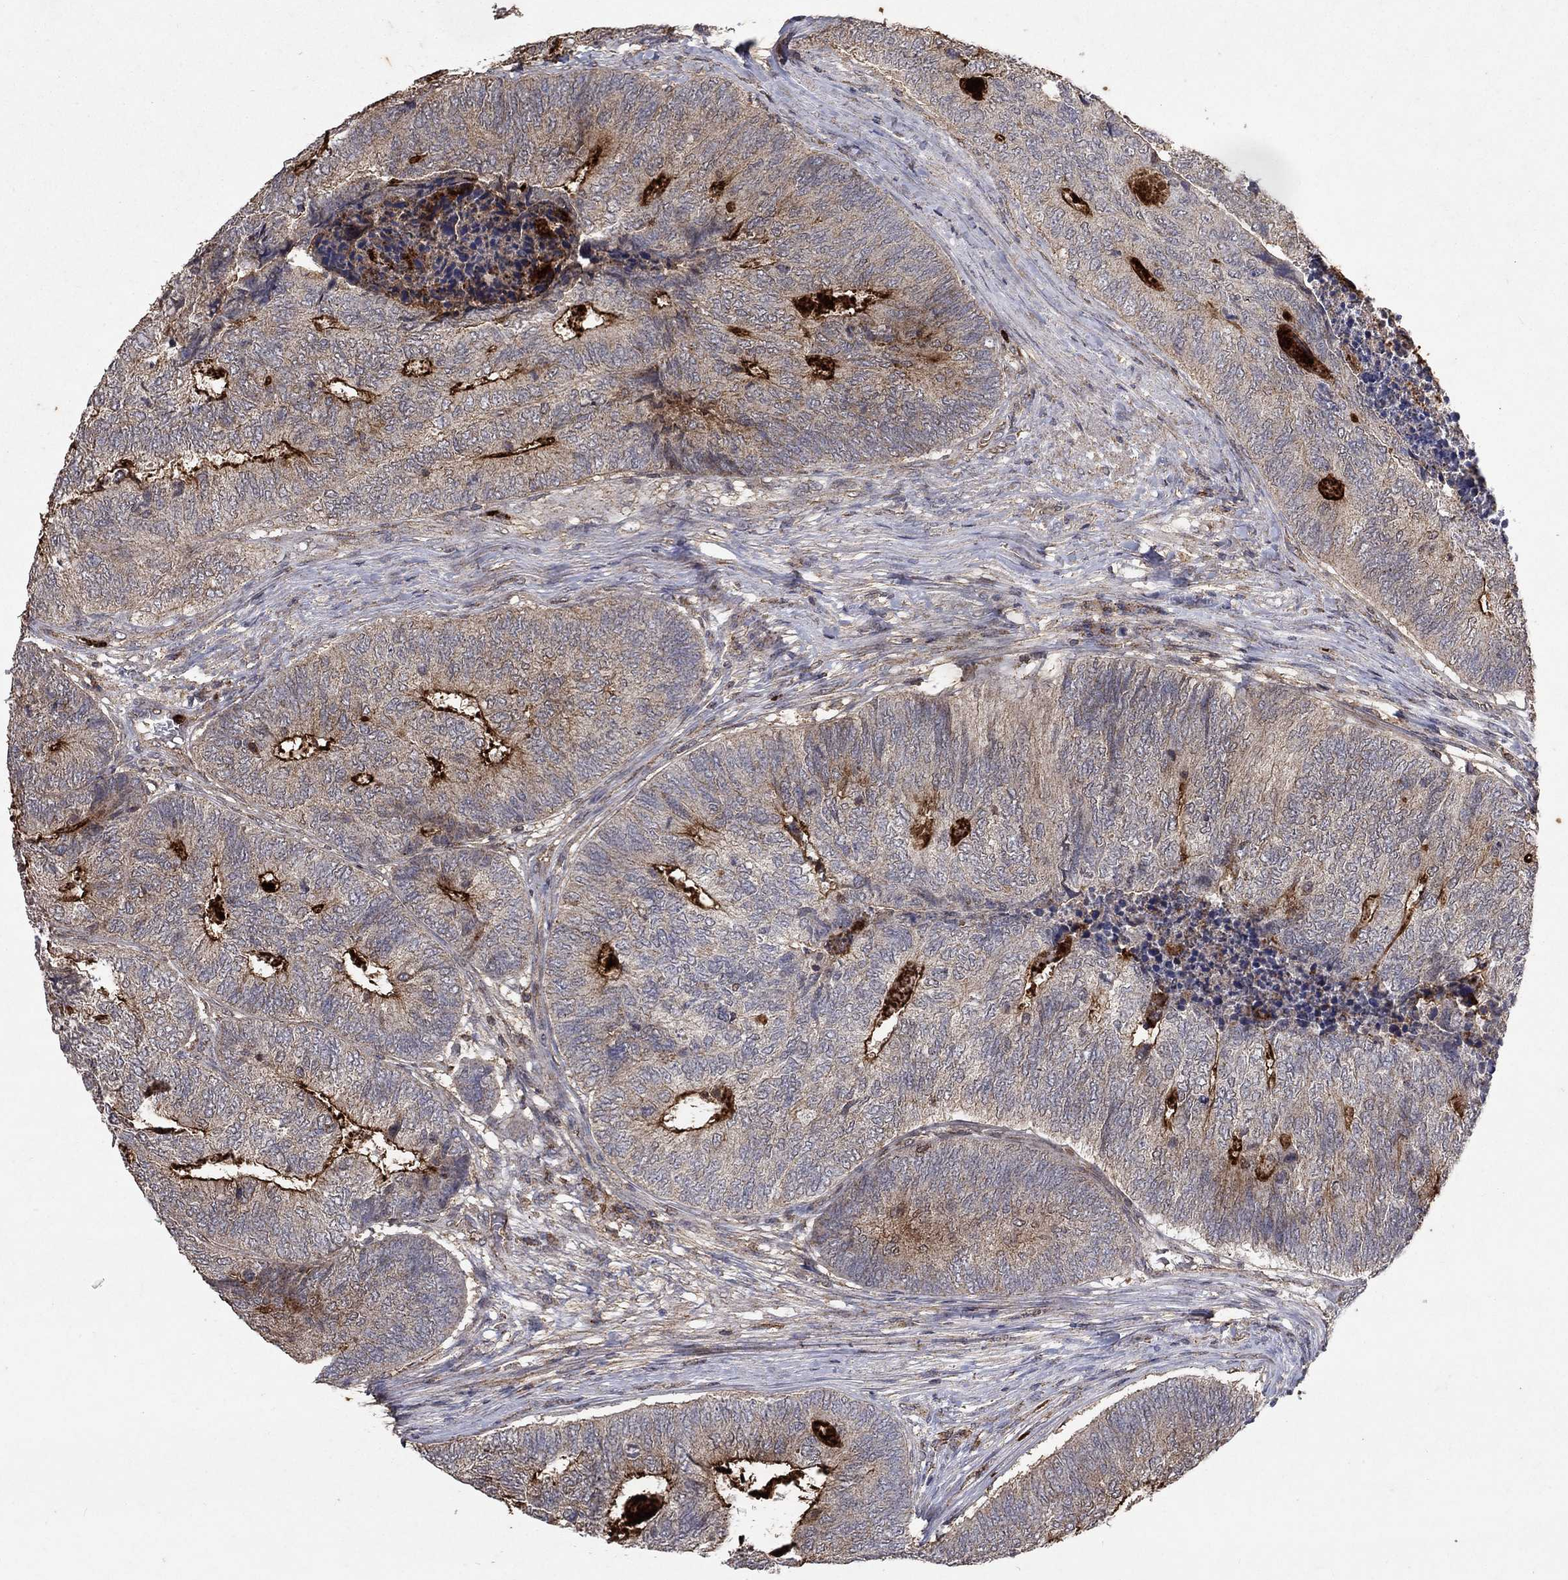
{"staining": {"intensity": "strong", "quantity": "<25%", "location": "cytoplasmic/membranous"}, "tissue": "colorectal cancer", "cell_type": "Tumor cells", "image_type": "cancer", "snomed": [{"axis": "morphology", "description": "Adenocarcinoma, NOS"}, {"axis": "topography", "description": "Colon"}], "caption": "This image shows immunohistochemistry (IHC) staining of human colorectal cancer, with medium strong cytoplasmic/membranous staining in about <25% of tumor cells.", "gene": "CD24", "patient": {"sex": "female", "age": 67}}